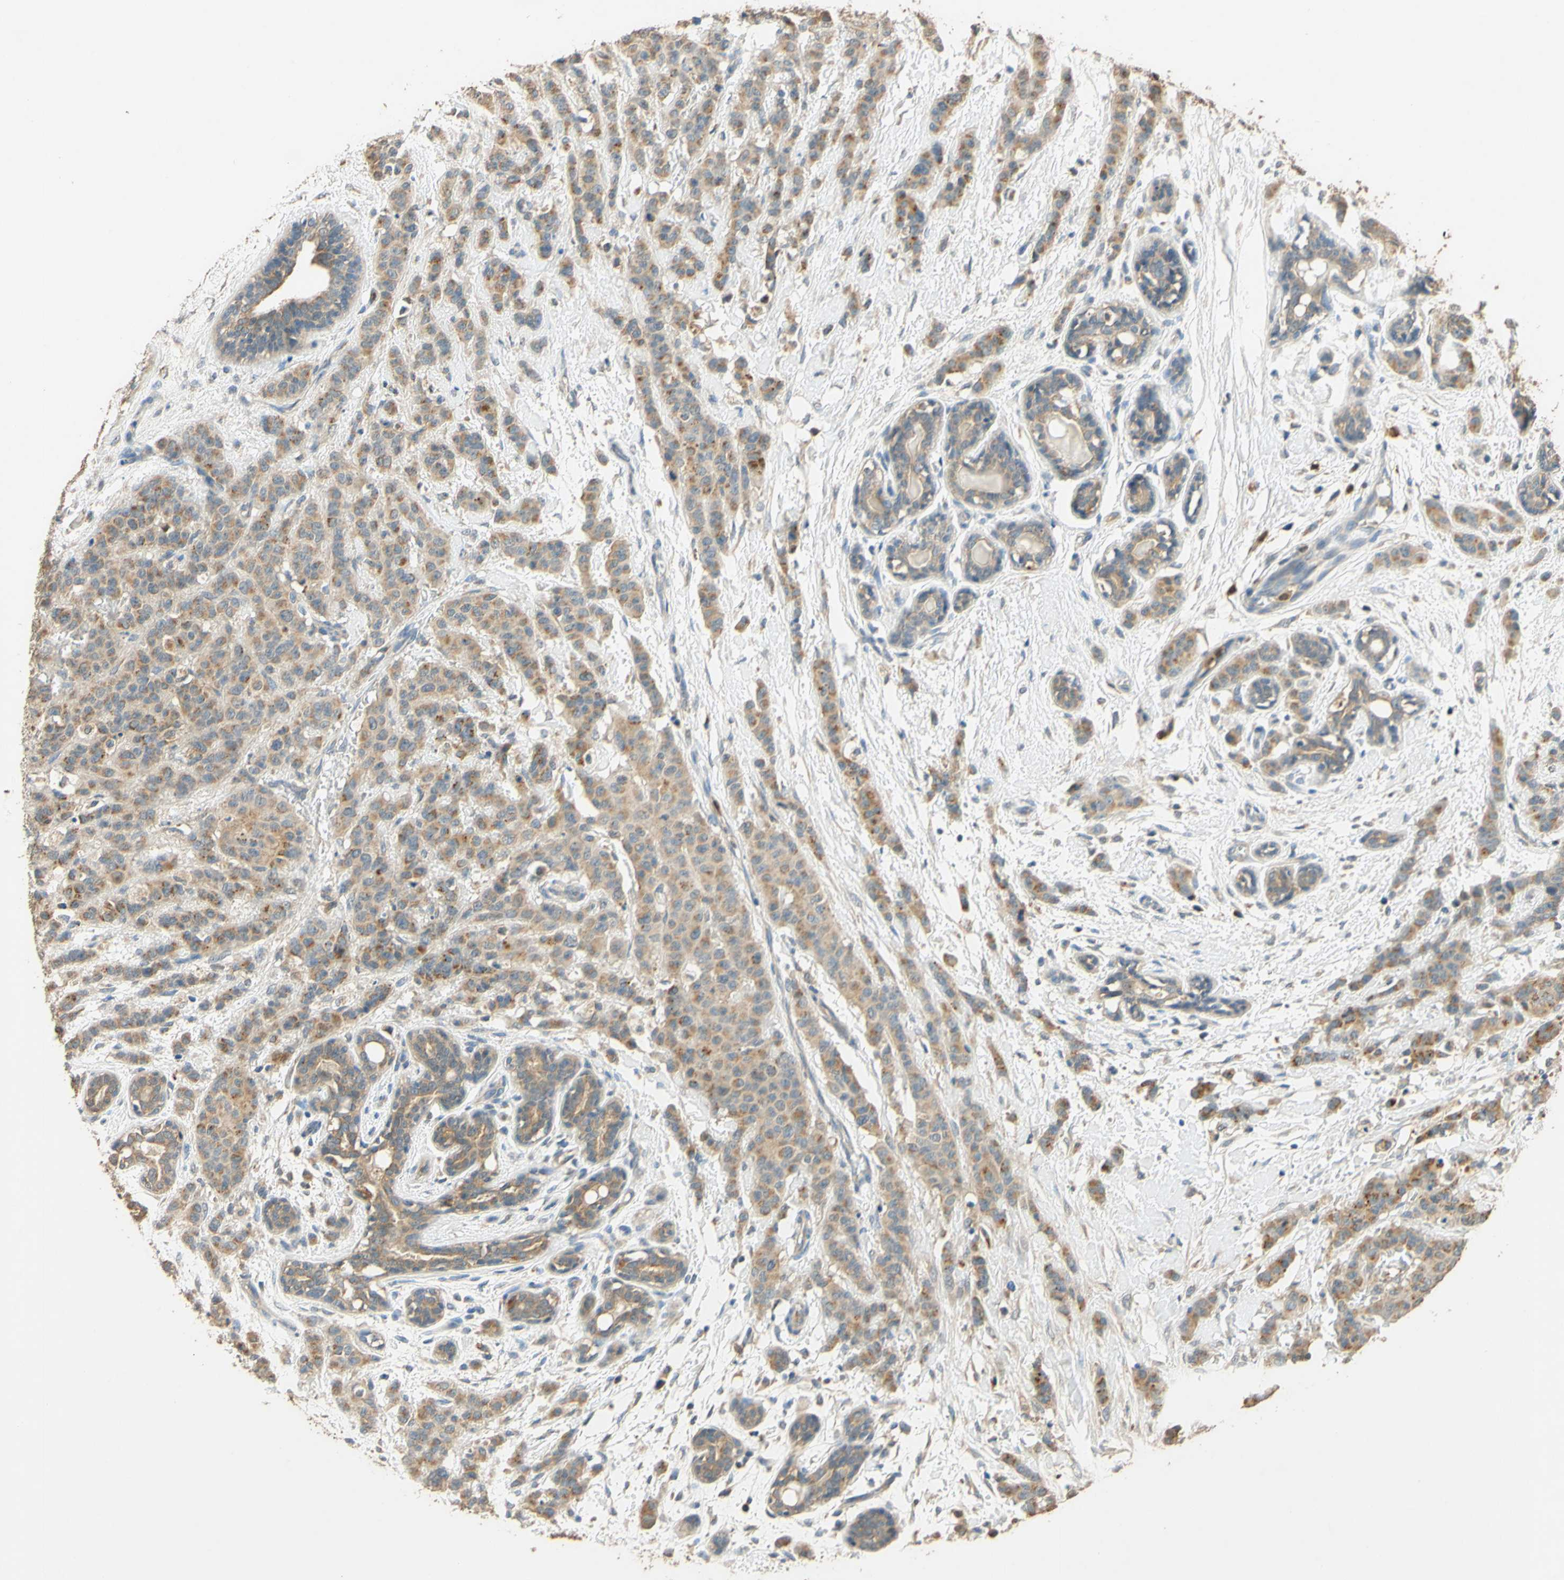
{"staining": {"intensity": "moderate", "quantity": ">75%", "location": "cytoplasmic/membranous"}, "tissue": "breast cancer", "cell_type": "Tumor cells", "image_type": "cancer", "snomed": [{"axis": "morphology", "description": "Normal tissue, NOS"}, {"axis": "morphology", "description": "Duct carcinoma"}, {"axis": "topography", "description": "Breast"}], "caption": "About >75% of tumor cells in breast cancer (intraductal carcinoma) show moderate cytoplasmic/membranous protein staining as visualized by brown immunohistochemical staining.", "gene": "ENTREP2", "patient": {"sex": "female", "age": 40}}